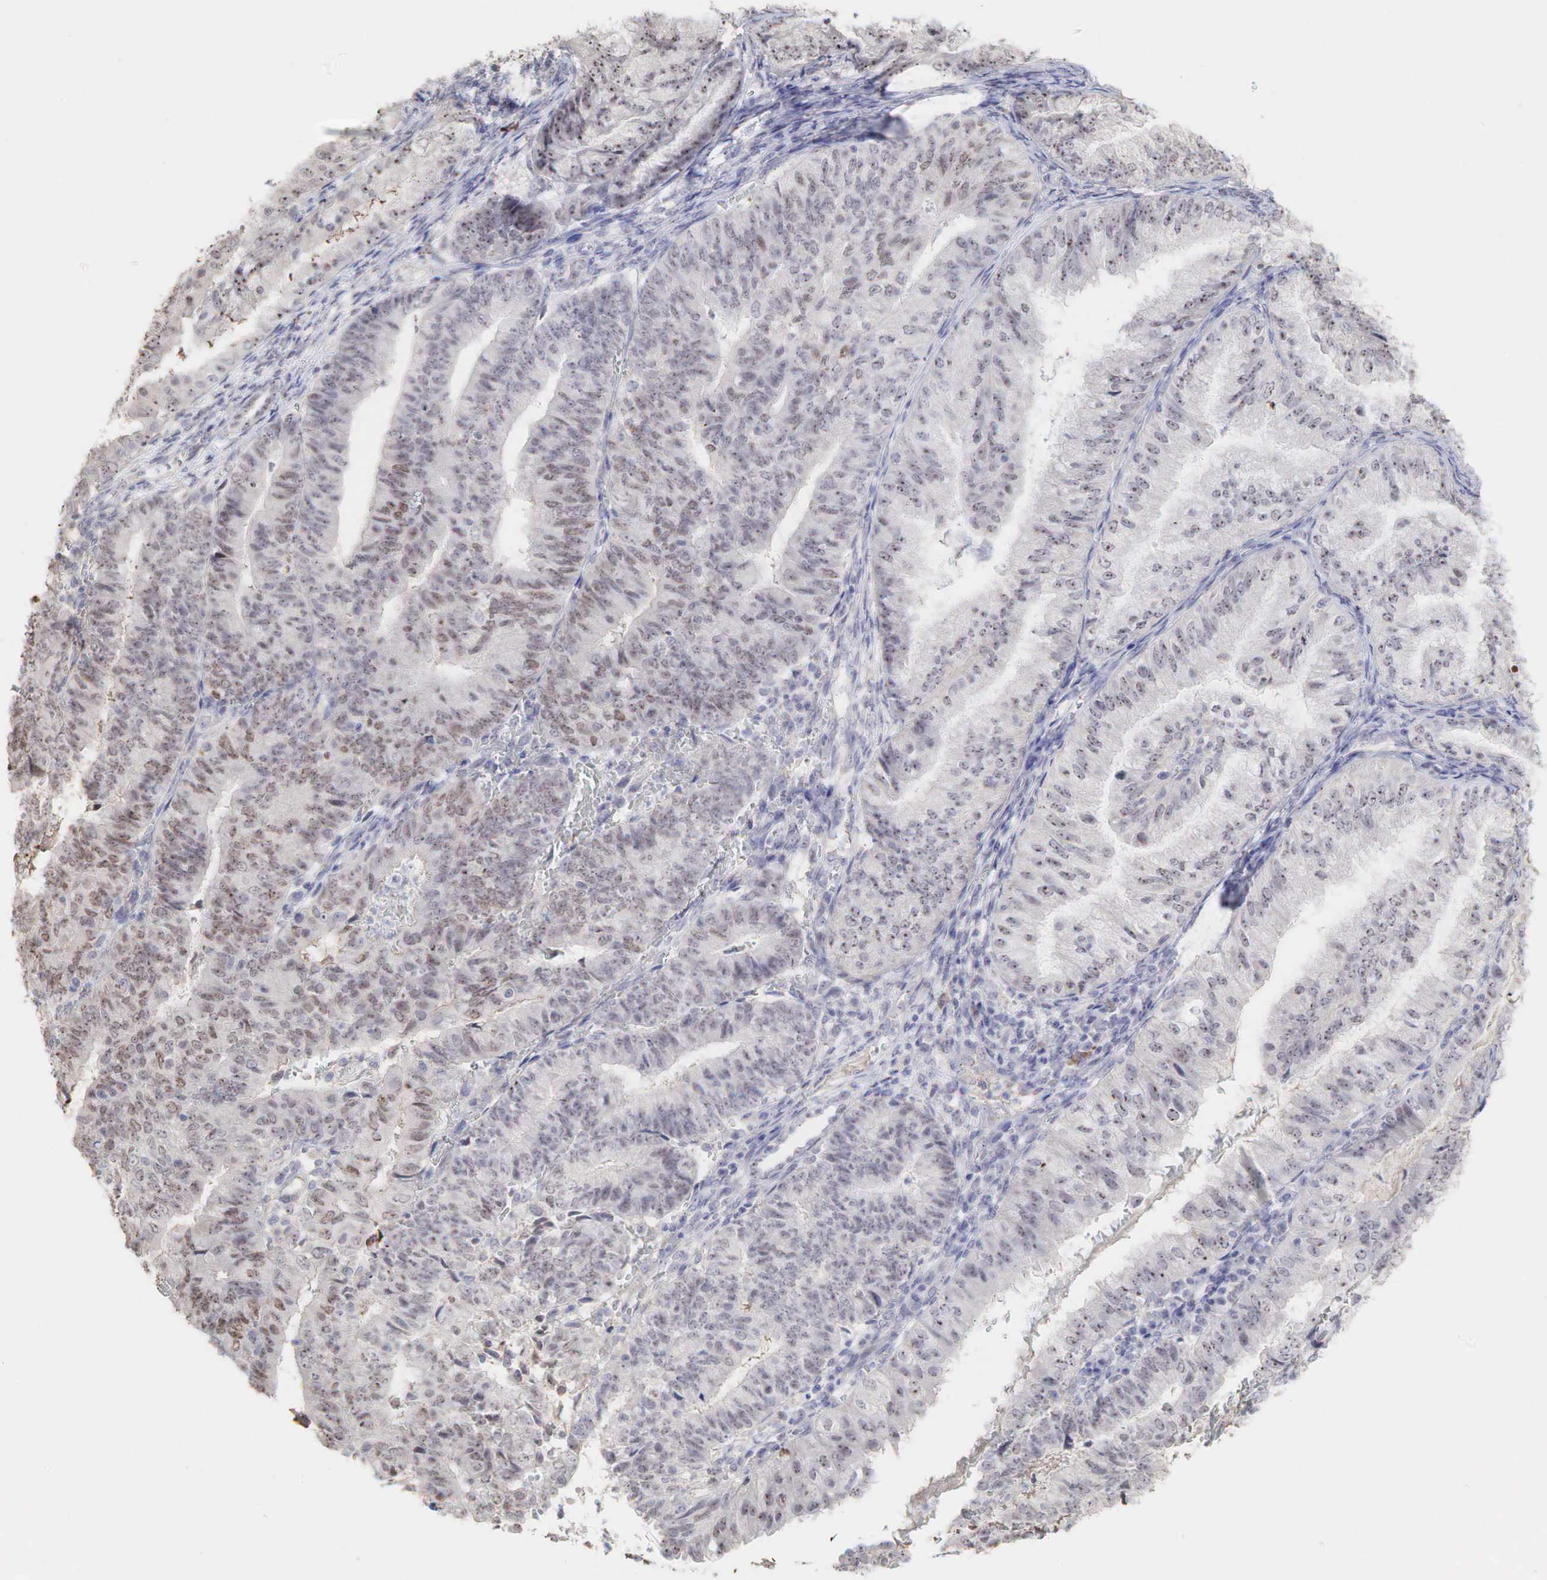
{"staining": {"intensity": "moderate", "quantity": ">75%", "location": "cytoplasmic/membranous,nuclear"}, "tissue": "endometrial cancer", "cell_type": "Tumor cells", "image_type": "cancer", "snomed": [{"axis": "morphology", "description": "Adenocarcinoma, NOS"}, {"axis": "topography", "description": "Endometrium"}], "caption": "Approximately >75% of tumor cells in adenocarcinoma (endometrial) show moderate cytoplasmic/membranous and nuclear protein staining as visualized by brown immunohistochemical staining.", "gene": "DKC1", "patient": {"sex": "female", "age": 66}}